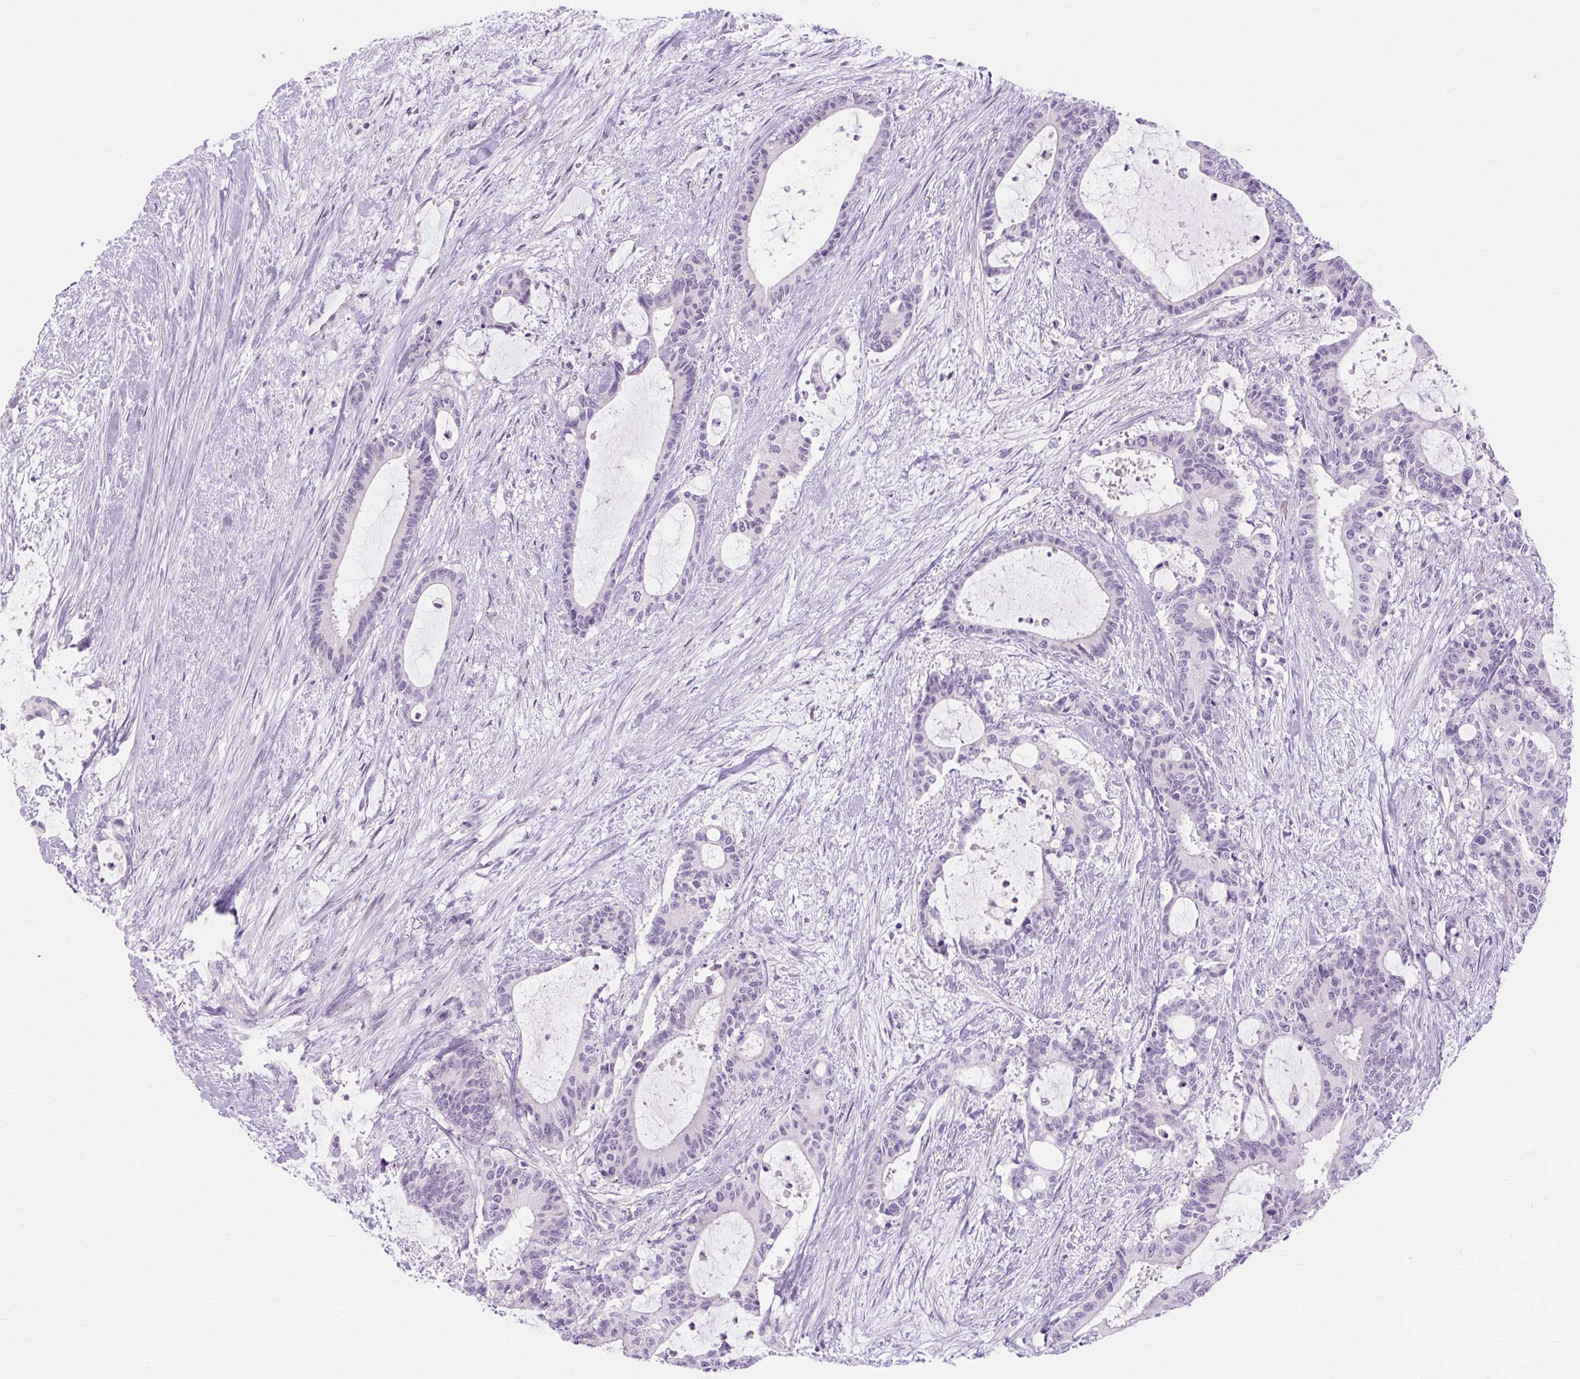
{"staining": {"intensity": "negative", "quantity": "none", "location": "none"}, "tissue": "liver cancer", "cell_type": "Tumor cells", "image_type": "cancer", "snomed": [{"axis": "morphology", "description": "Normal tissue, NOS"}, {"axis": "morphology", "description": "Cholangiocarcinoma"}, {"axis": "topography", "description": "Liver"}, {"axis": "topography", "description": "Peripheral nerve tissue"}], "caption": "A micrograph of liver cancer (cholangiocarcinoma) stained for a protein shows no brown staining in tumor cells. Nuclei are stained in blue.", "gene": "ZNF35", "patient": {"sex": "female", "age": 73}}